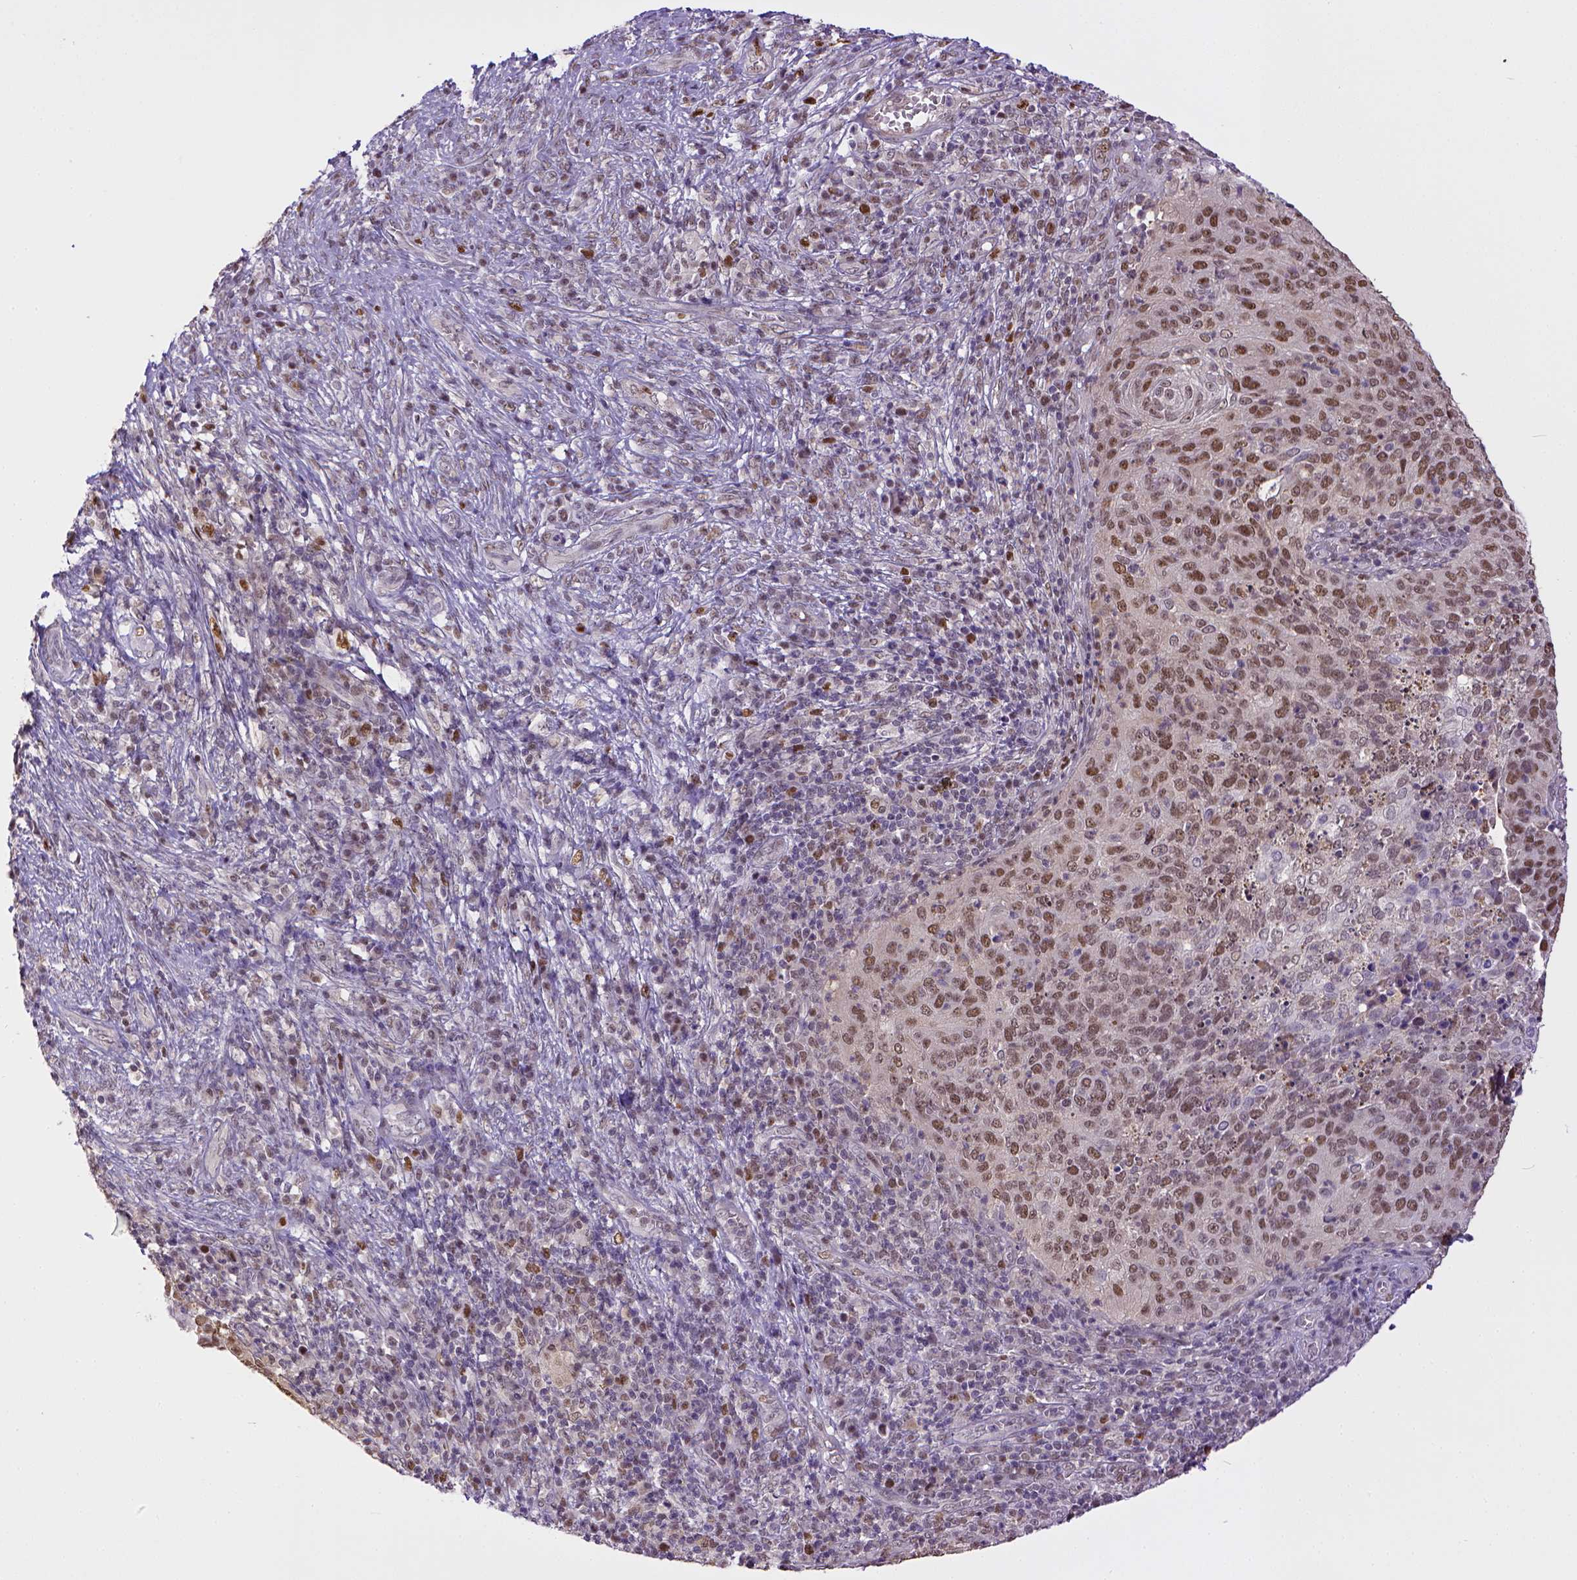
{"staining": {"intensity": "moderate", "quantity": ">75%", "location": "nuclear"}, "tissue": "cervical cancer", "cell_type": "Tumor cells", "image_type": "cancer", "snomed": [{"axis": "morphology", "description": "Squamous cell carcinoma, NOS"}, {"axis": "topography", "description": "Cervix"}], "caption": "Tumor cells display medium levels of moderate nuclear expression in approximately >75% of cells in cervical squamous cell carcinoma.", "gene": "ERCC1", "patient": {"sex": "female", "age": 39}}